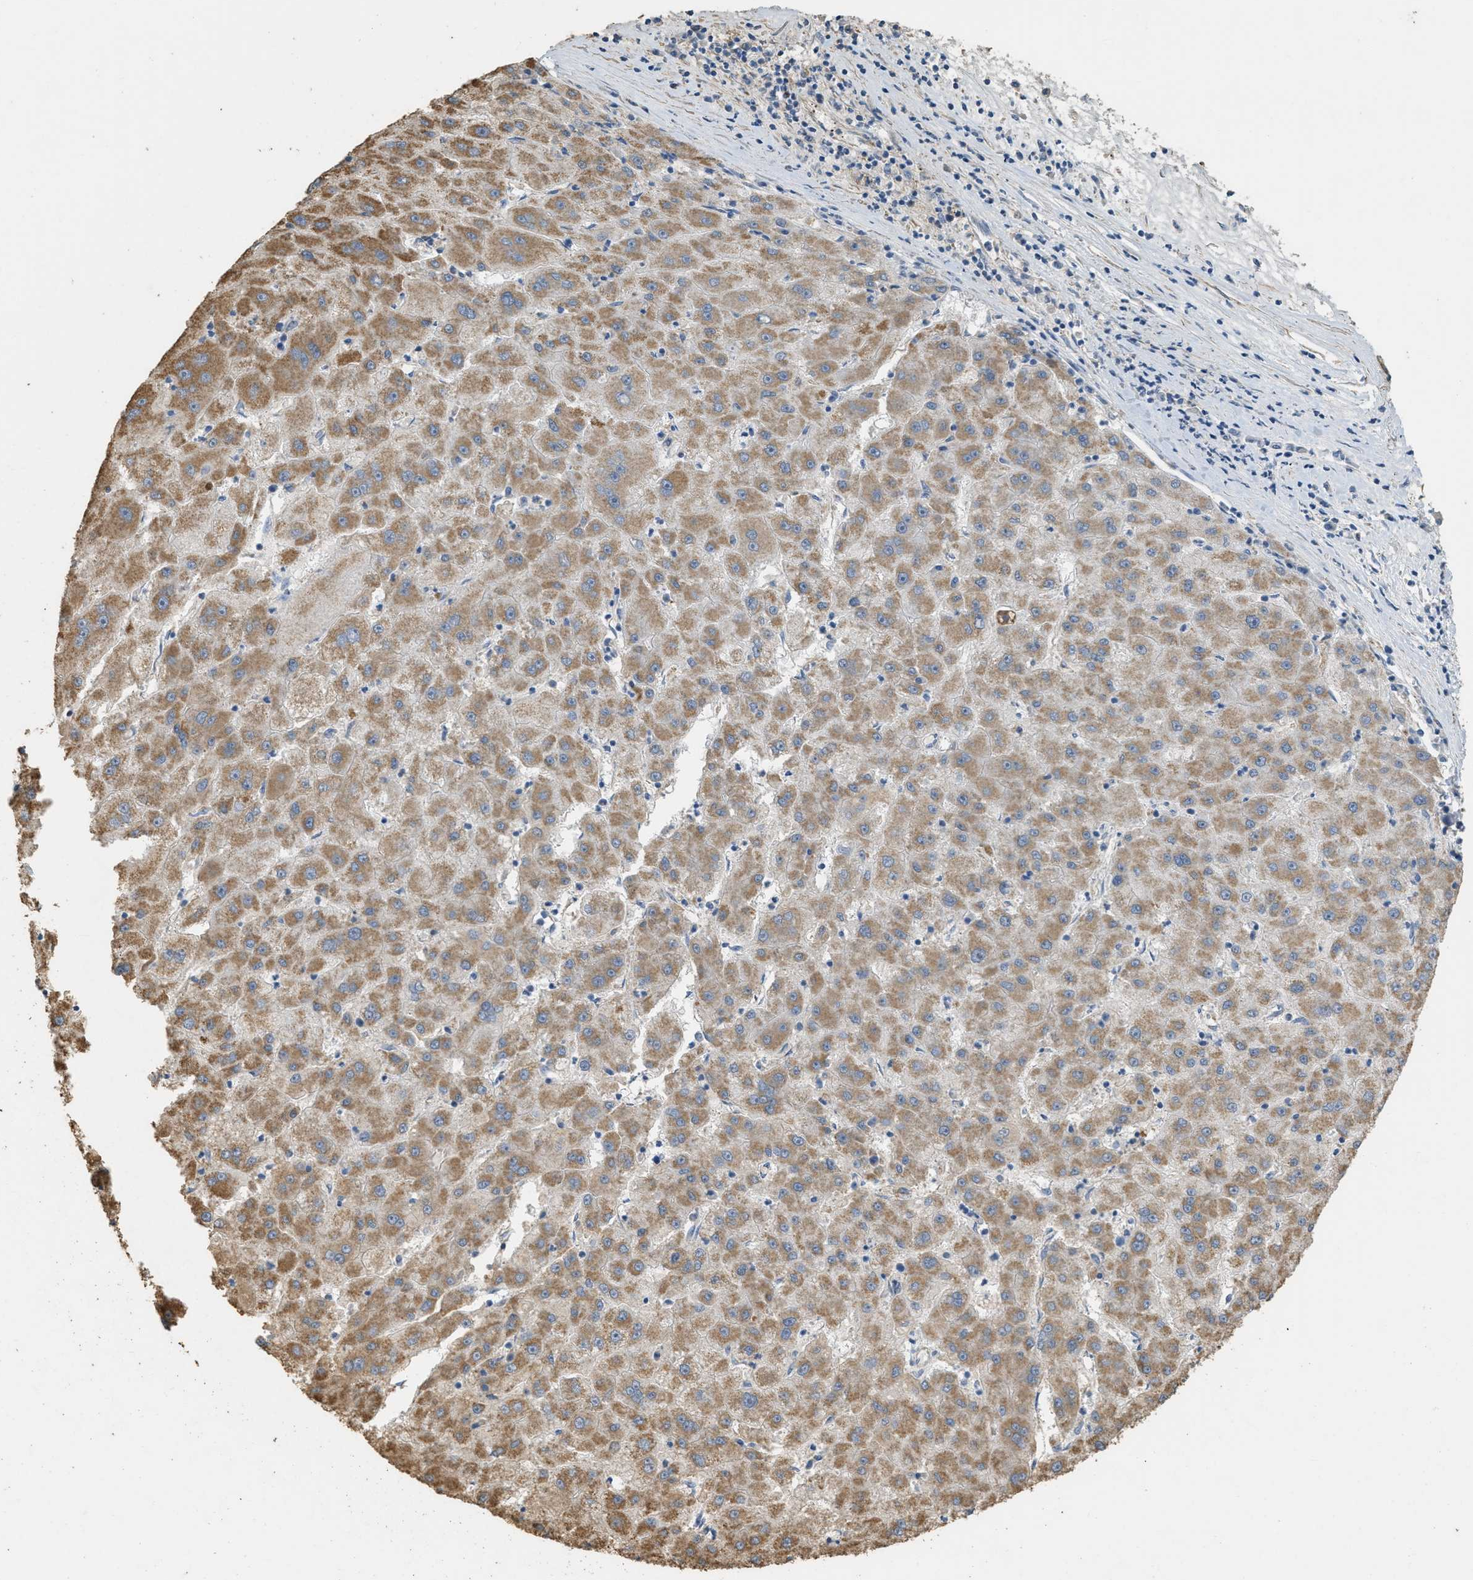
{"staining": {"intensity": "moderate", "quantity": ">75%", "location": "cytoplasmic/membranous"}, "tissue": "liver cancer", "cell_type": "Tumor cells", "image_type": "cancer", "snomed": [{"axis": "morphology", "description": "Carcinoma, Hepatocellular, NOS"}, {"axis": "topography", "description": "Liver"}], "caption": "Protein expression analysis of human liver hepatocellular carcinoma reveals moderate cytoplasmic/membranous positivity in approximately >75% of tumor cells.", "gene": "KCNA4", "patient": {"sex": "male", "age": 72}}